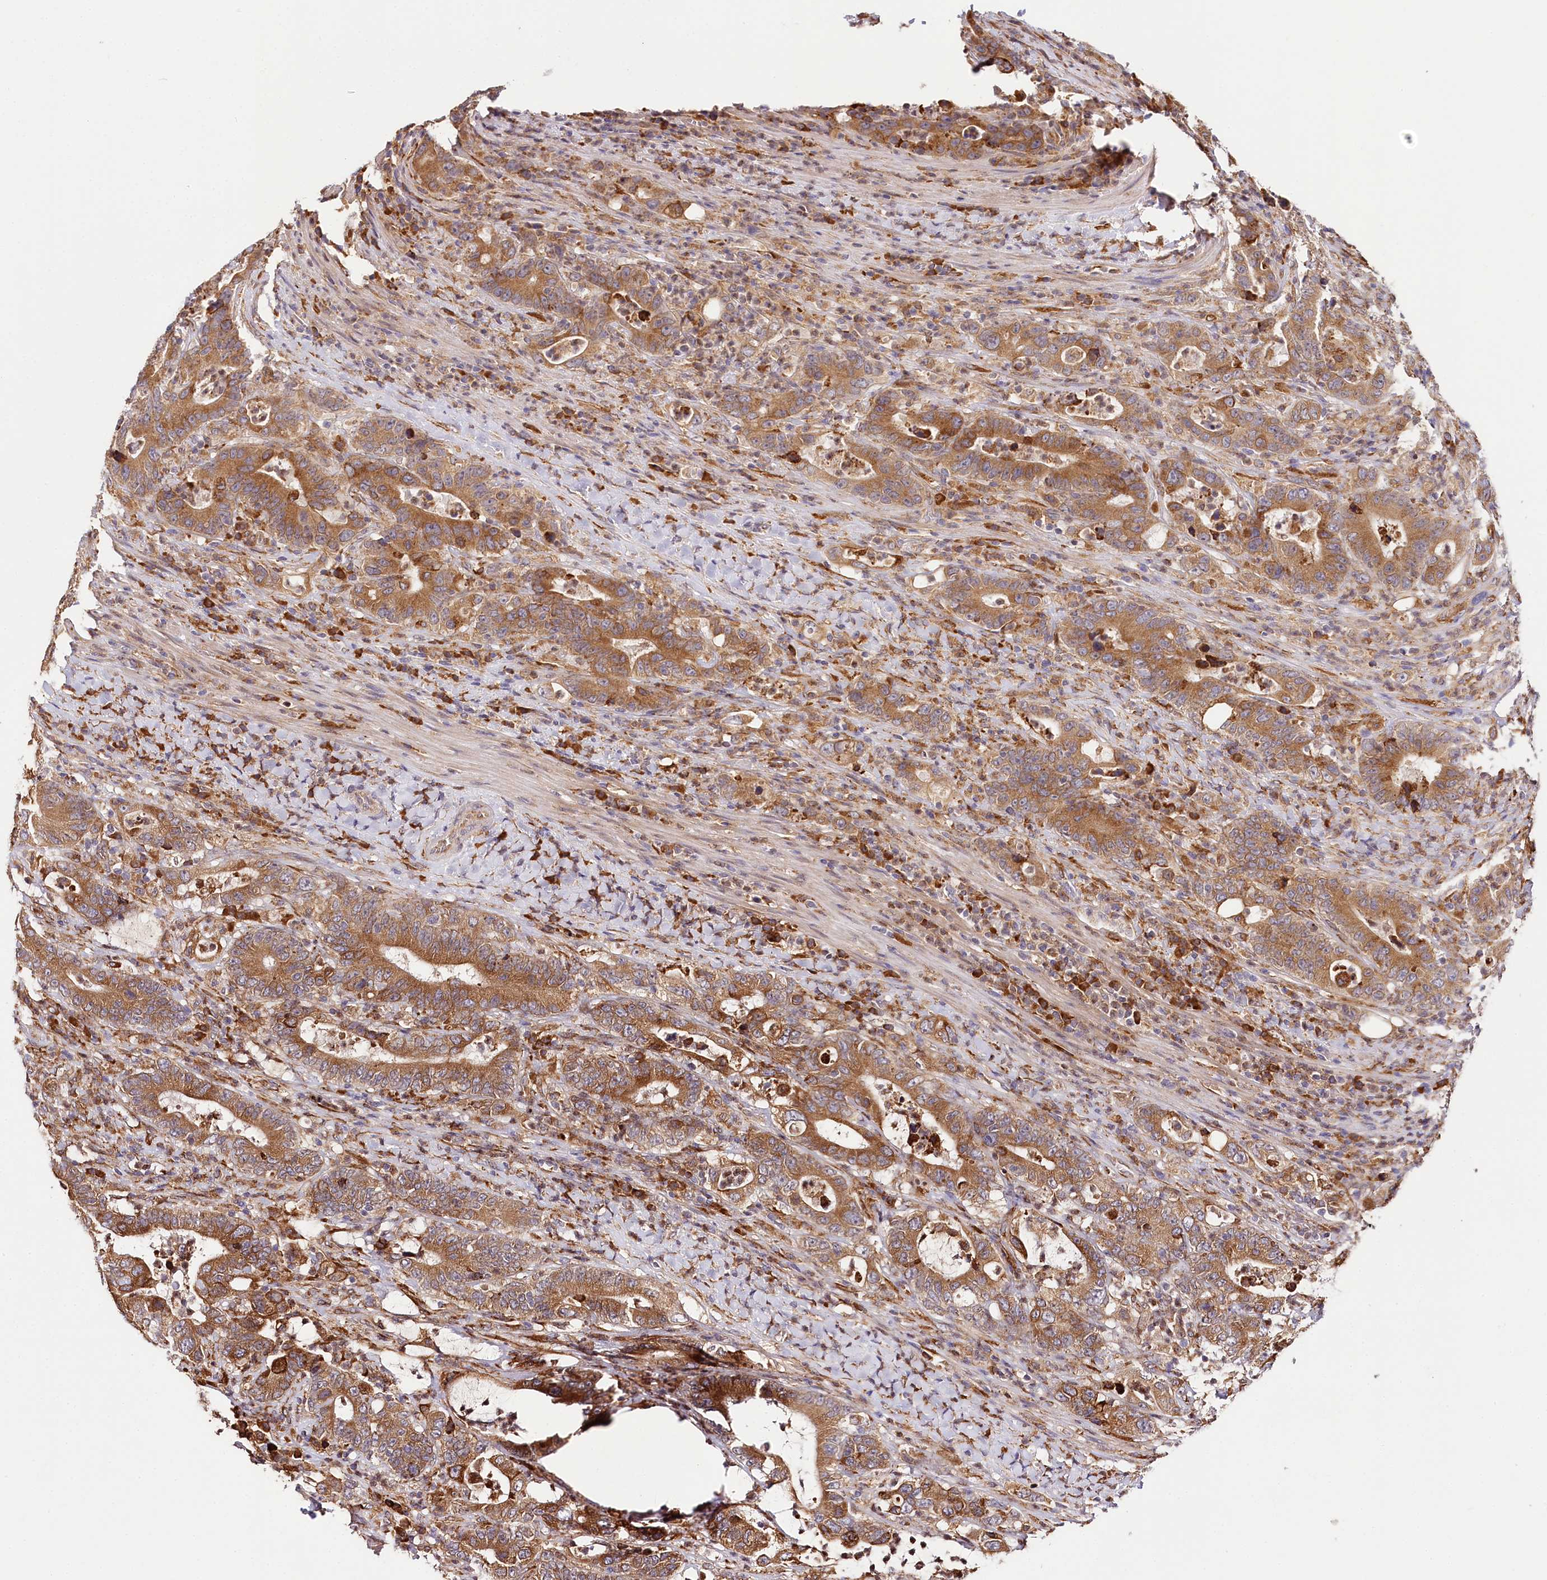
{"staining": {"intensity": "strong", "quantity": ">75%", "location": "cytoplasmic/membranous"}, "tissue": "colorectal cancer", "cell_type": "Tumor cells", "image_type": "cancer", "snomed": [{"axis": "morphology", "description": "Adenocarcinoma, NOS"}, {"axis": "topography", "description": "Colon"}], "caption": "Protein expression analysis of human colorectal adenocarcinoma reveals strong cytoplasmic/membranous staining in about >75% of tumor cells. (IHC, brightfield microscopy, high magnification).", "gene": "VEGFA", "patient": {"sex": "female", "age": 75}}